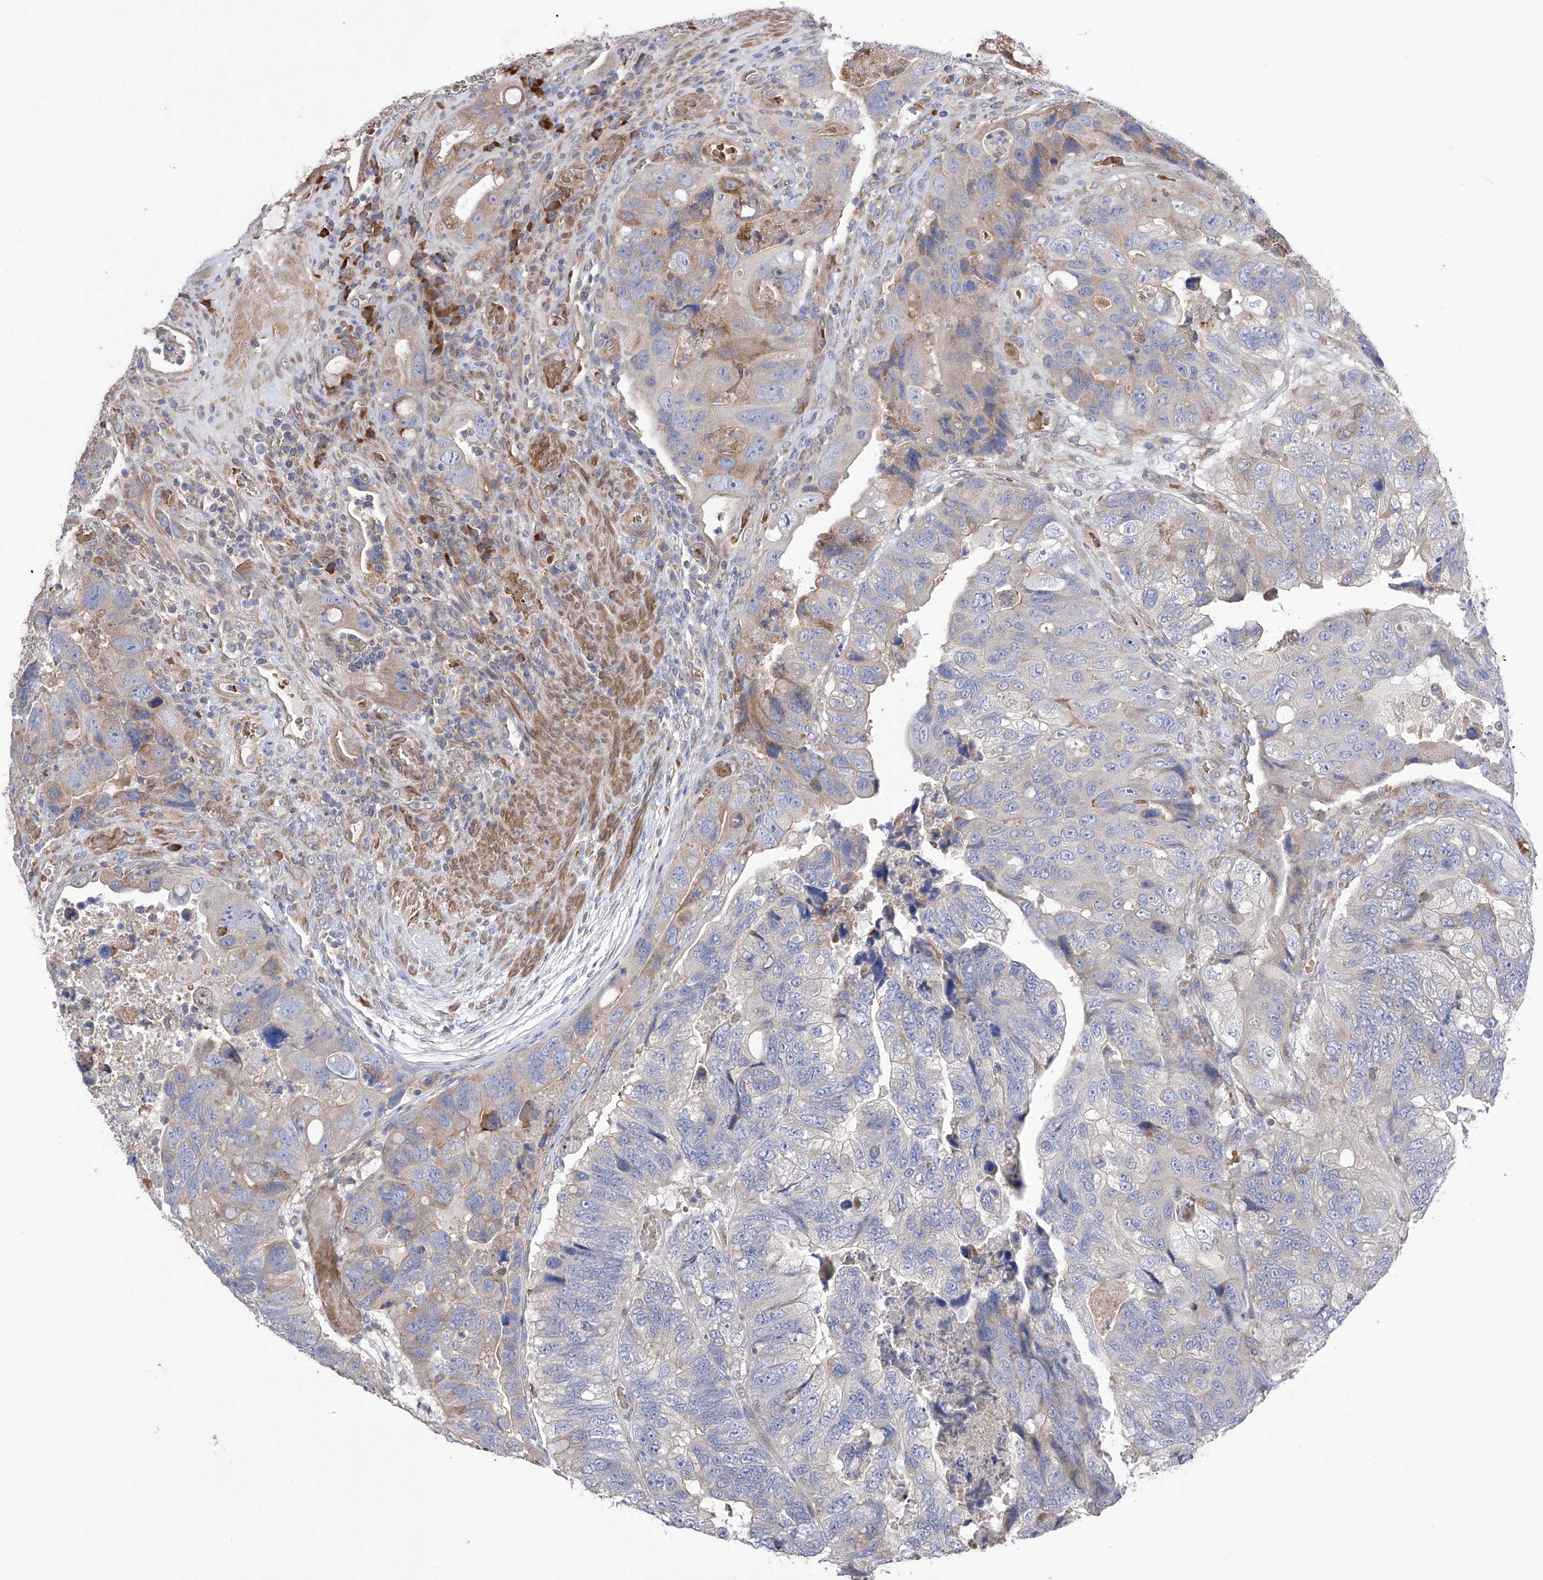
{"staining": {"intensity": "moderate", "quantity": "<25%", "location": "cytoplasmic/membranous"}, "tissue": "colorectal cancer", "cell_type": "Tumor cells", "image_type": "cancer", "snomed": [{"axis": "morphology", "description": "Adenocarcinoma, NOS"}, {"axis": "topography", "description": "Rectum"}], "caption": "Moderate cytoplasmic/membranous positivity is appreciated in approximately <25% of tumor cells in colorectal cancer. (IHC, brightfield microscopy, high magnification).", "gene": "NFATC4", "patient": {"sex": "male", "age": 63}}